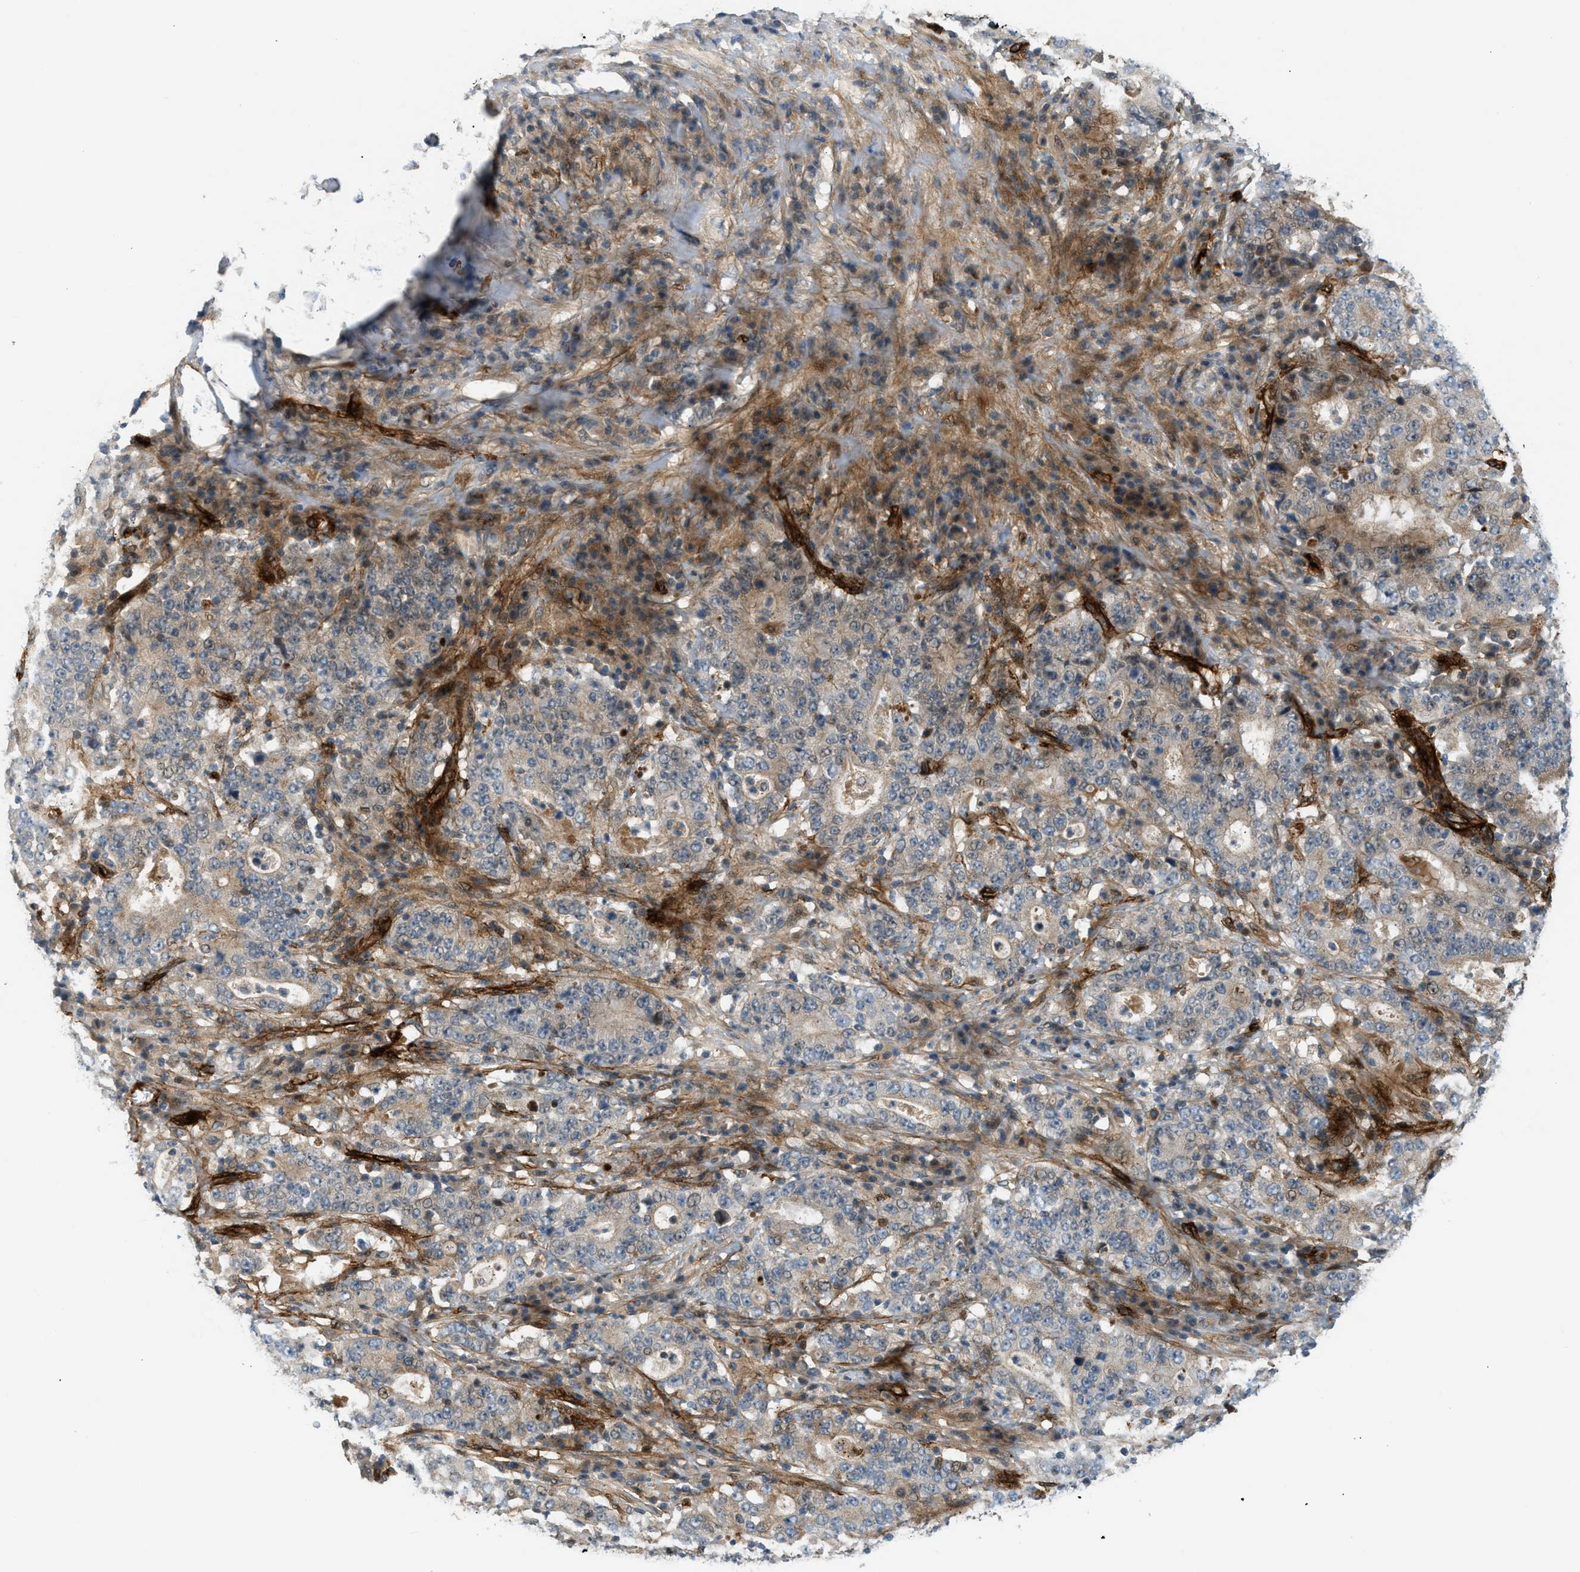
{"staining": {"intensity": "weak", "quantity": "<25%", "location": "cytoplasmic/membranous"}, "tissue": "stomach cancer", "cell_type": "Tumor cells", "image_type": "cancer", "snomed": [{"axis": "morphology", "description": "Normal tissue, NOS"}, {"axis": "morphology", "description": "Adenocarcinoma, NOS"}, {"axis": "topography", "description": "Stomach, upper"}, {"axis": "topography", "description": "Stomach"}], "caption": "The micrograph demonstrates no significant positivity in tumor cells of stomach cancer.", "gene": "EDNRA", "patient": {"sex": "male", "age": 59}}